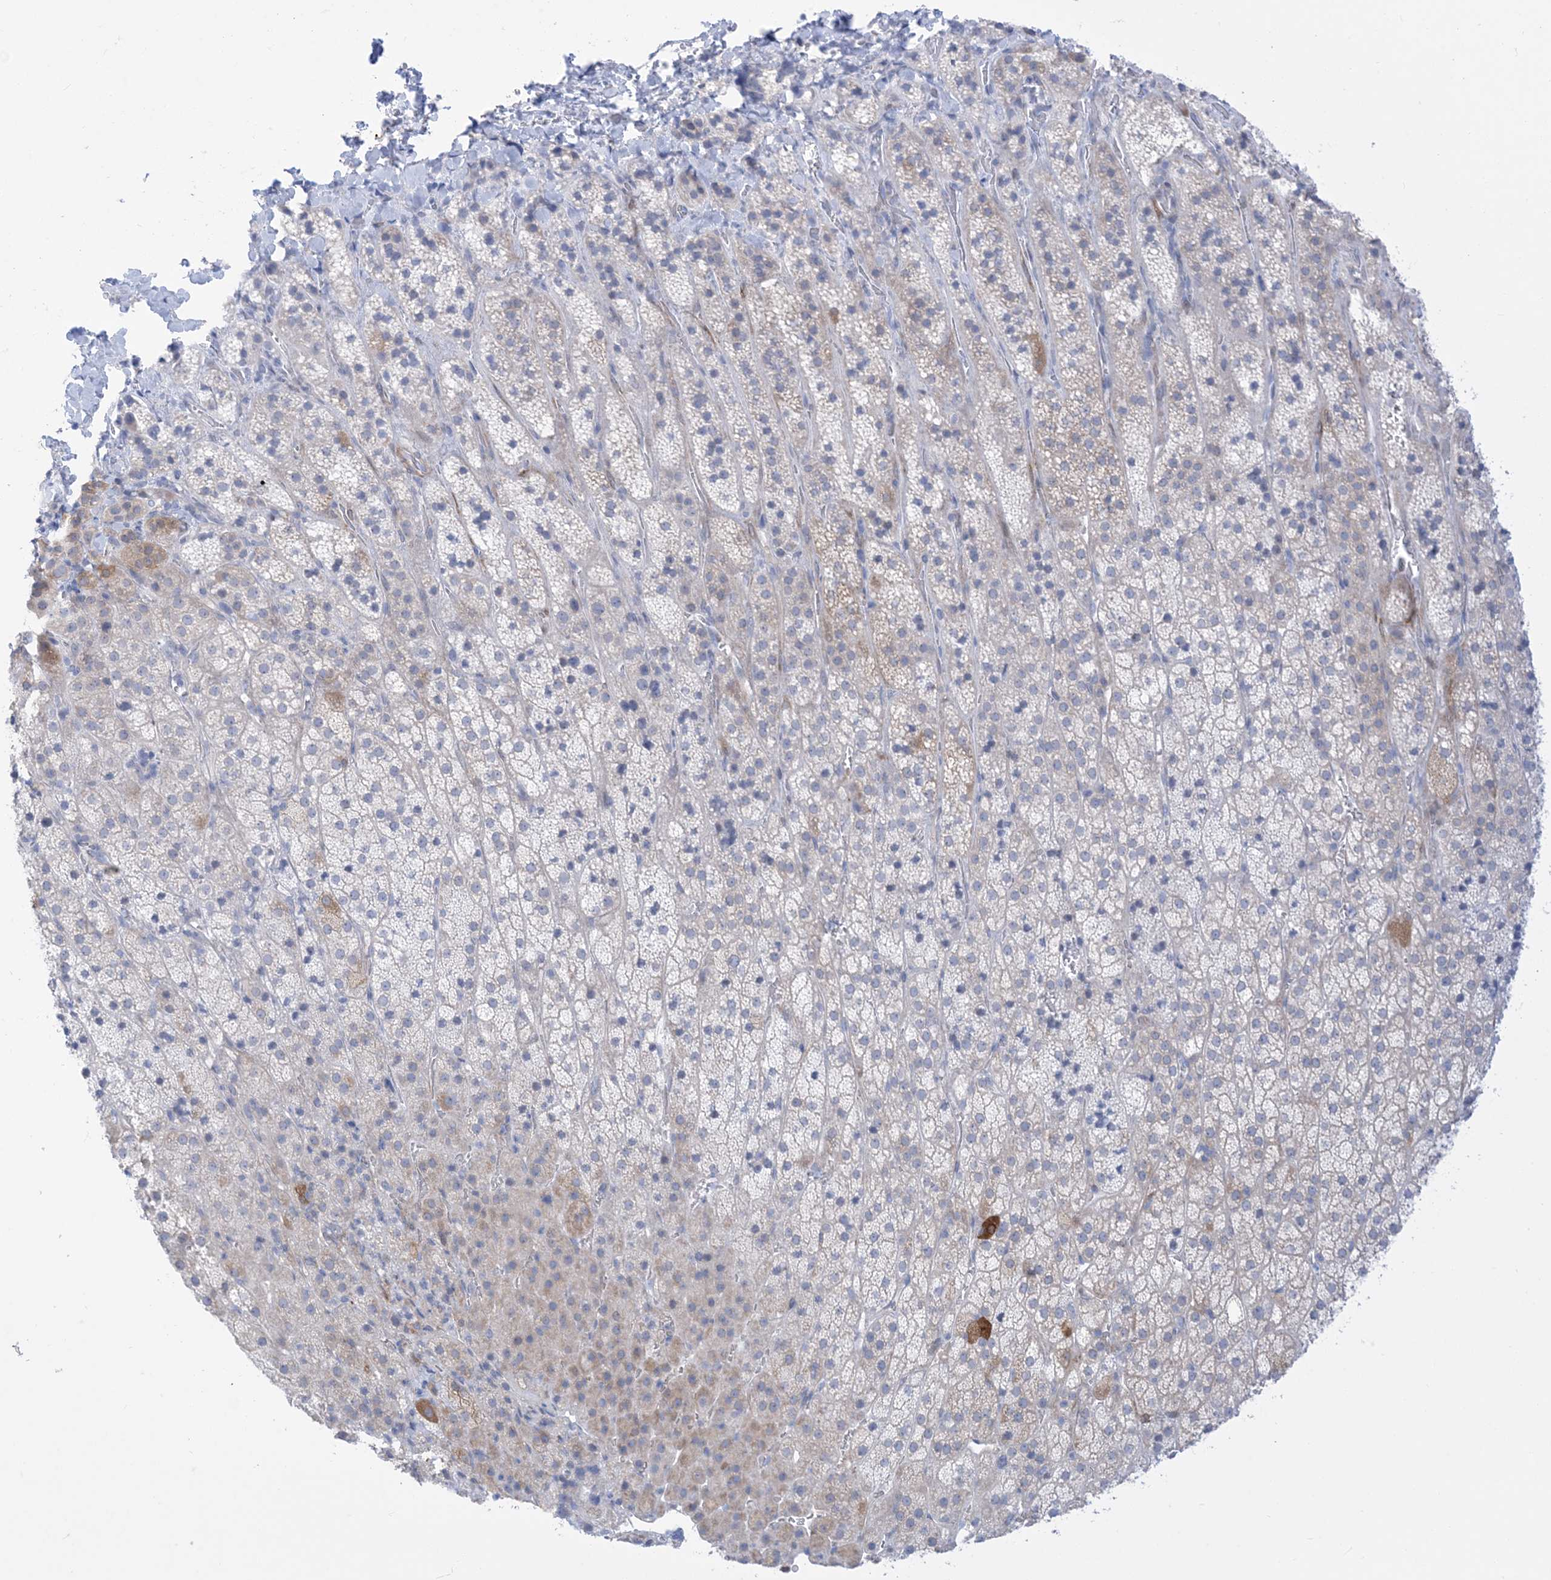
{"staining": {"intensity": "moderate", "quantity": "<25%", "location": "cytoplasmic/membranous"}, "tissue": "adrenal gland", "cell_type": "Glandular cells", "image_type": "normal", "snomed": [{"axis": "morphology", "description": "Normal tissue, NOS"}, {"axis": "topography", "description": "Adrenal gland"}], "caption": "Immunohistochemical staining of benign human adrenal gland displays low levels of moderate cytoplasmic/membranous staining in approximately <25% of glandular cells.", "gene": "MARS2", "patient": {"sex": "female", "age": 57}}